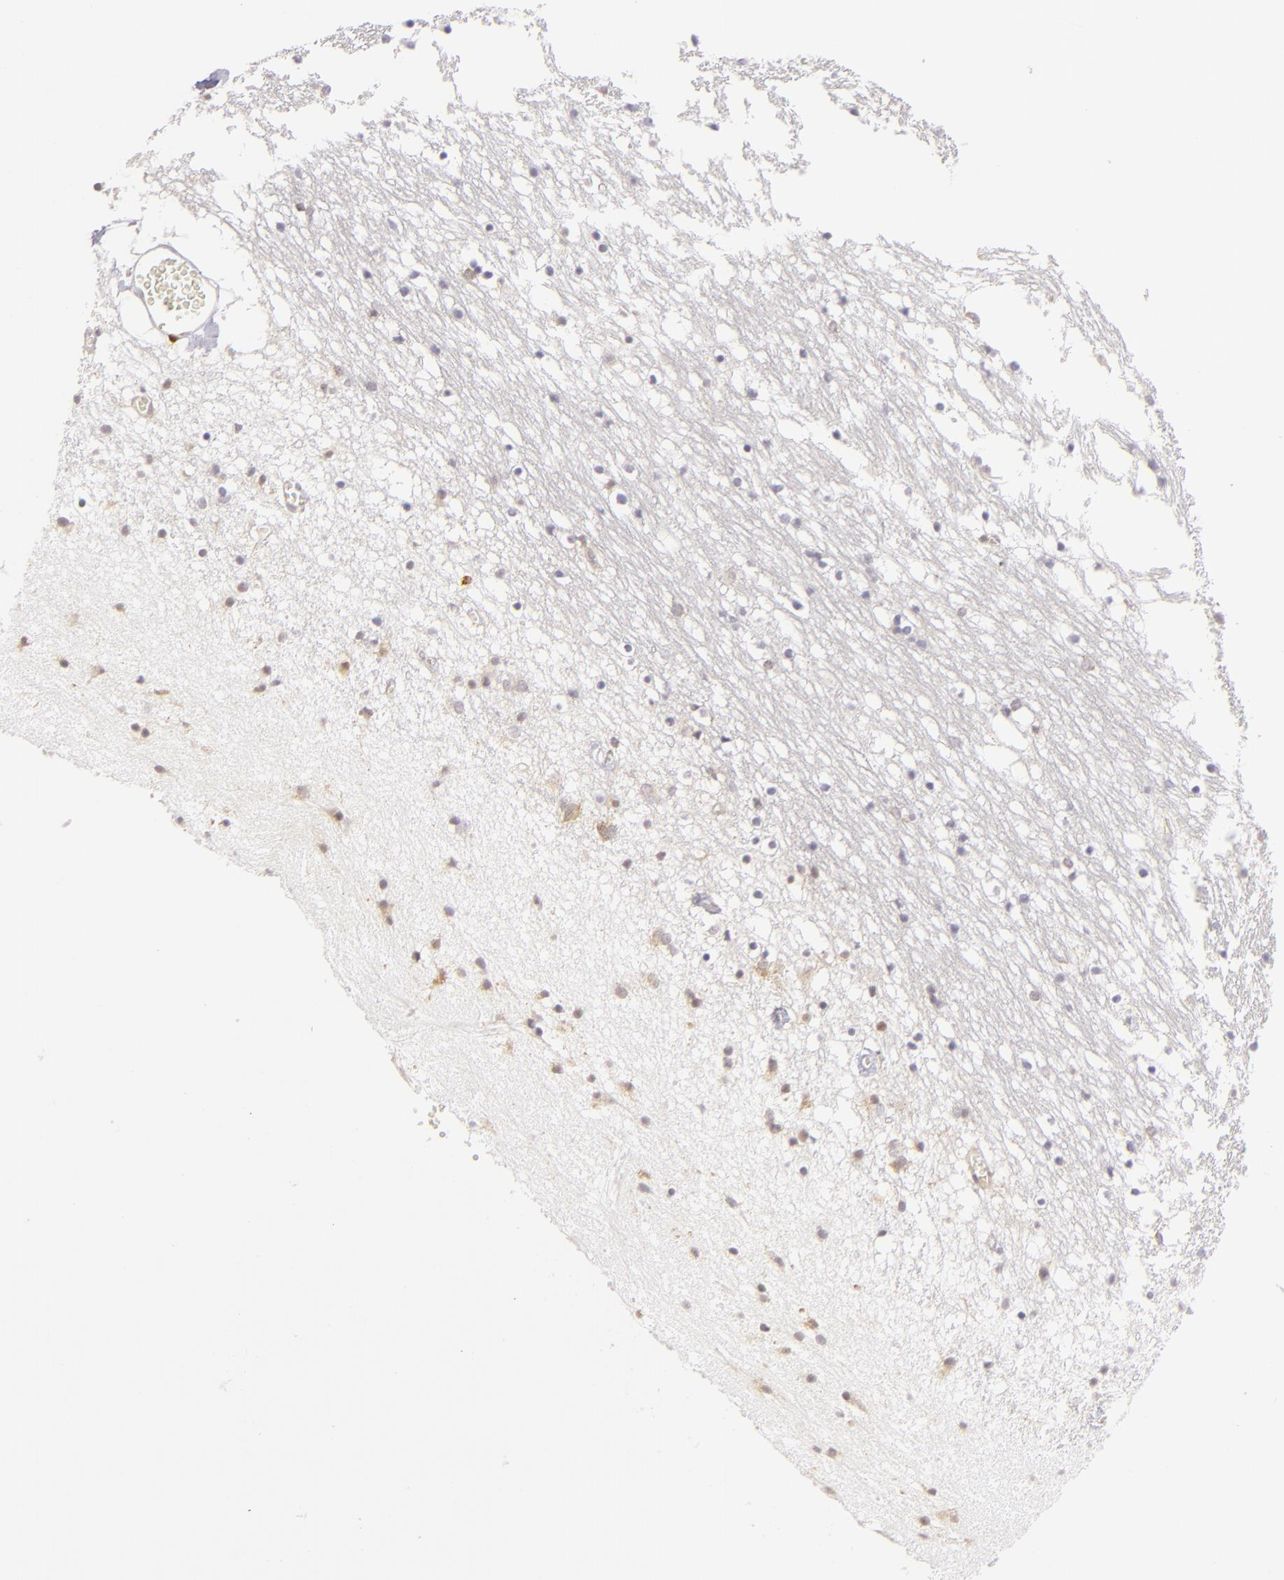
{"staining": {"intensity": "negative", "quantity": "none", "location": "none"}, "tissue": "caudate", "cell_type": "Glial cells", "image_type": "normal", "snomed": [{"axis": "morphology", "description": "Normal tissue, NOS"}, {"axis": "topography", "description": "Lateral ventricle wall"}], "caption": "IHC micrograph of benign caudate stained for a protein (brown), which reveals no expression in glial cells. (DAB (3,3'-diaminobenzidine) IHC, high magnification).", "gene": "APOBEC3G", "patient": {"sex": "male", "age": 45}}